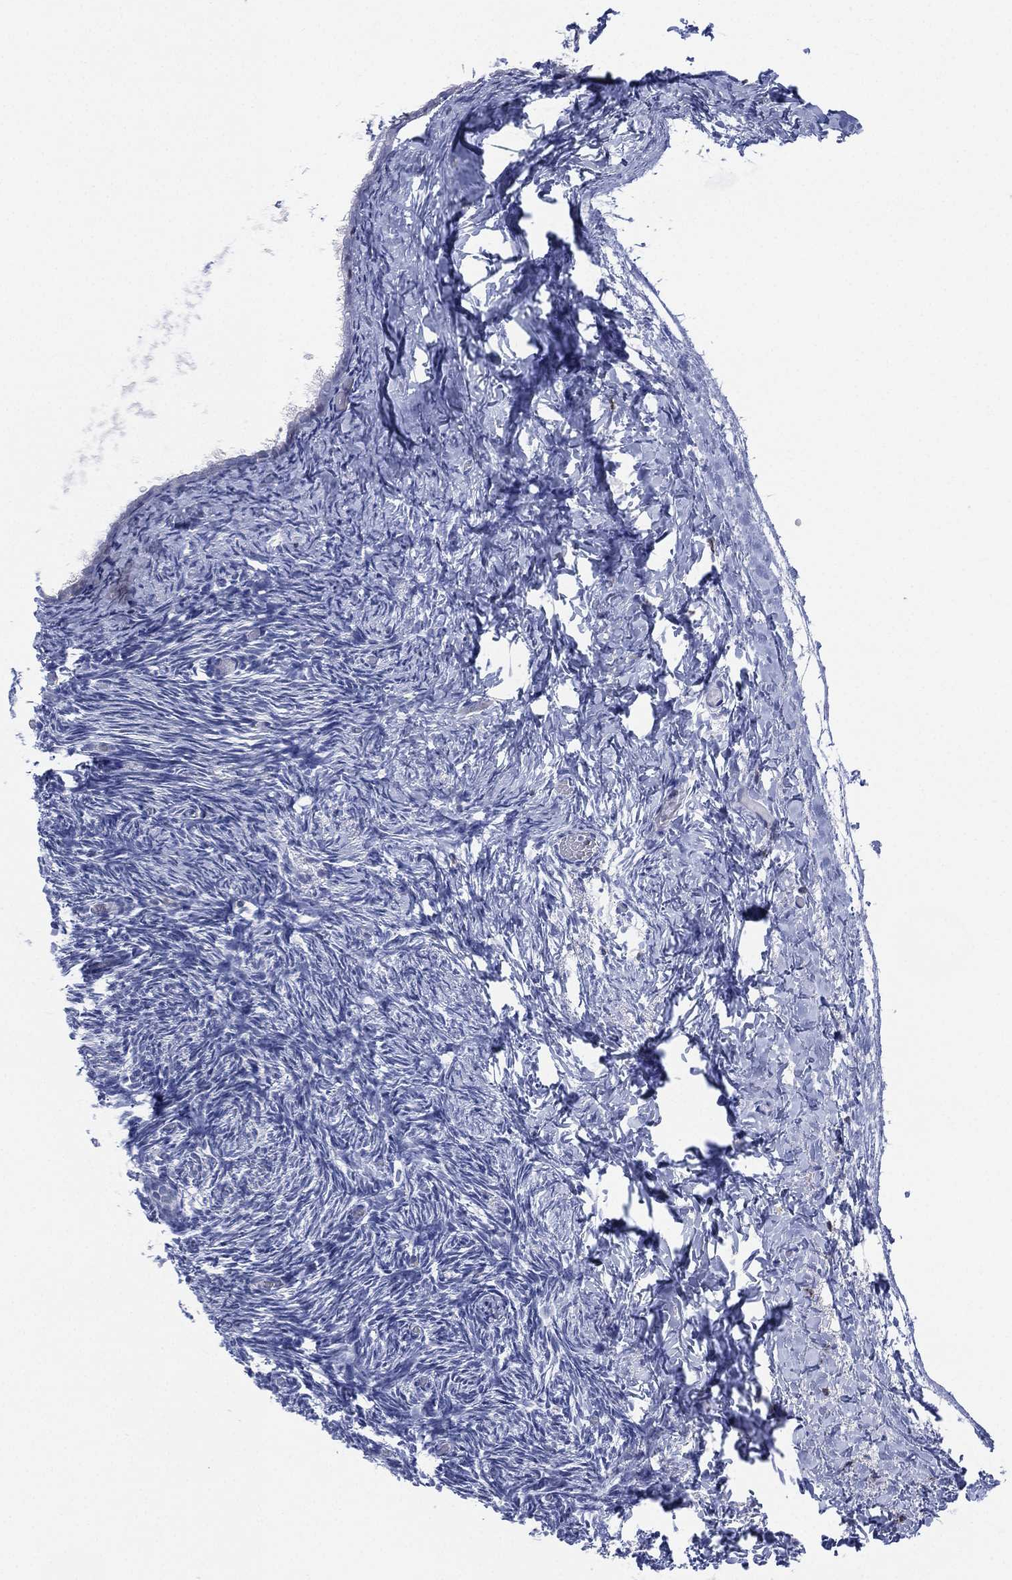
{"staining": {"intensity": "negative", "quantity": "none", "location": "none"}, "tissue": "ovary", "cell_type": "Ovarian stroma cells", "image_type": "normal", "snomed": [{"axis": "morphology", "description": "Normal tissue, NOS"}, {"axis": "topography", "description": "Ovary"}], "caption": "DAB (3,3'-diaminobenzidine) immunohistochemical staining of unremarkable human ovary demonstrates no significant positivity in ovarian stroma cells. Brightfield microscopy of immunohistochemistry (IHC) stained with DAB (3,3'-diaminobenzidine) (brown) and hematoxylin (blue), captured at high magnification.", "gene": "SEPTIN1", "patient": {"sex": "female", "age": 39}}